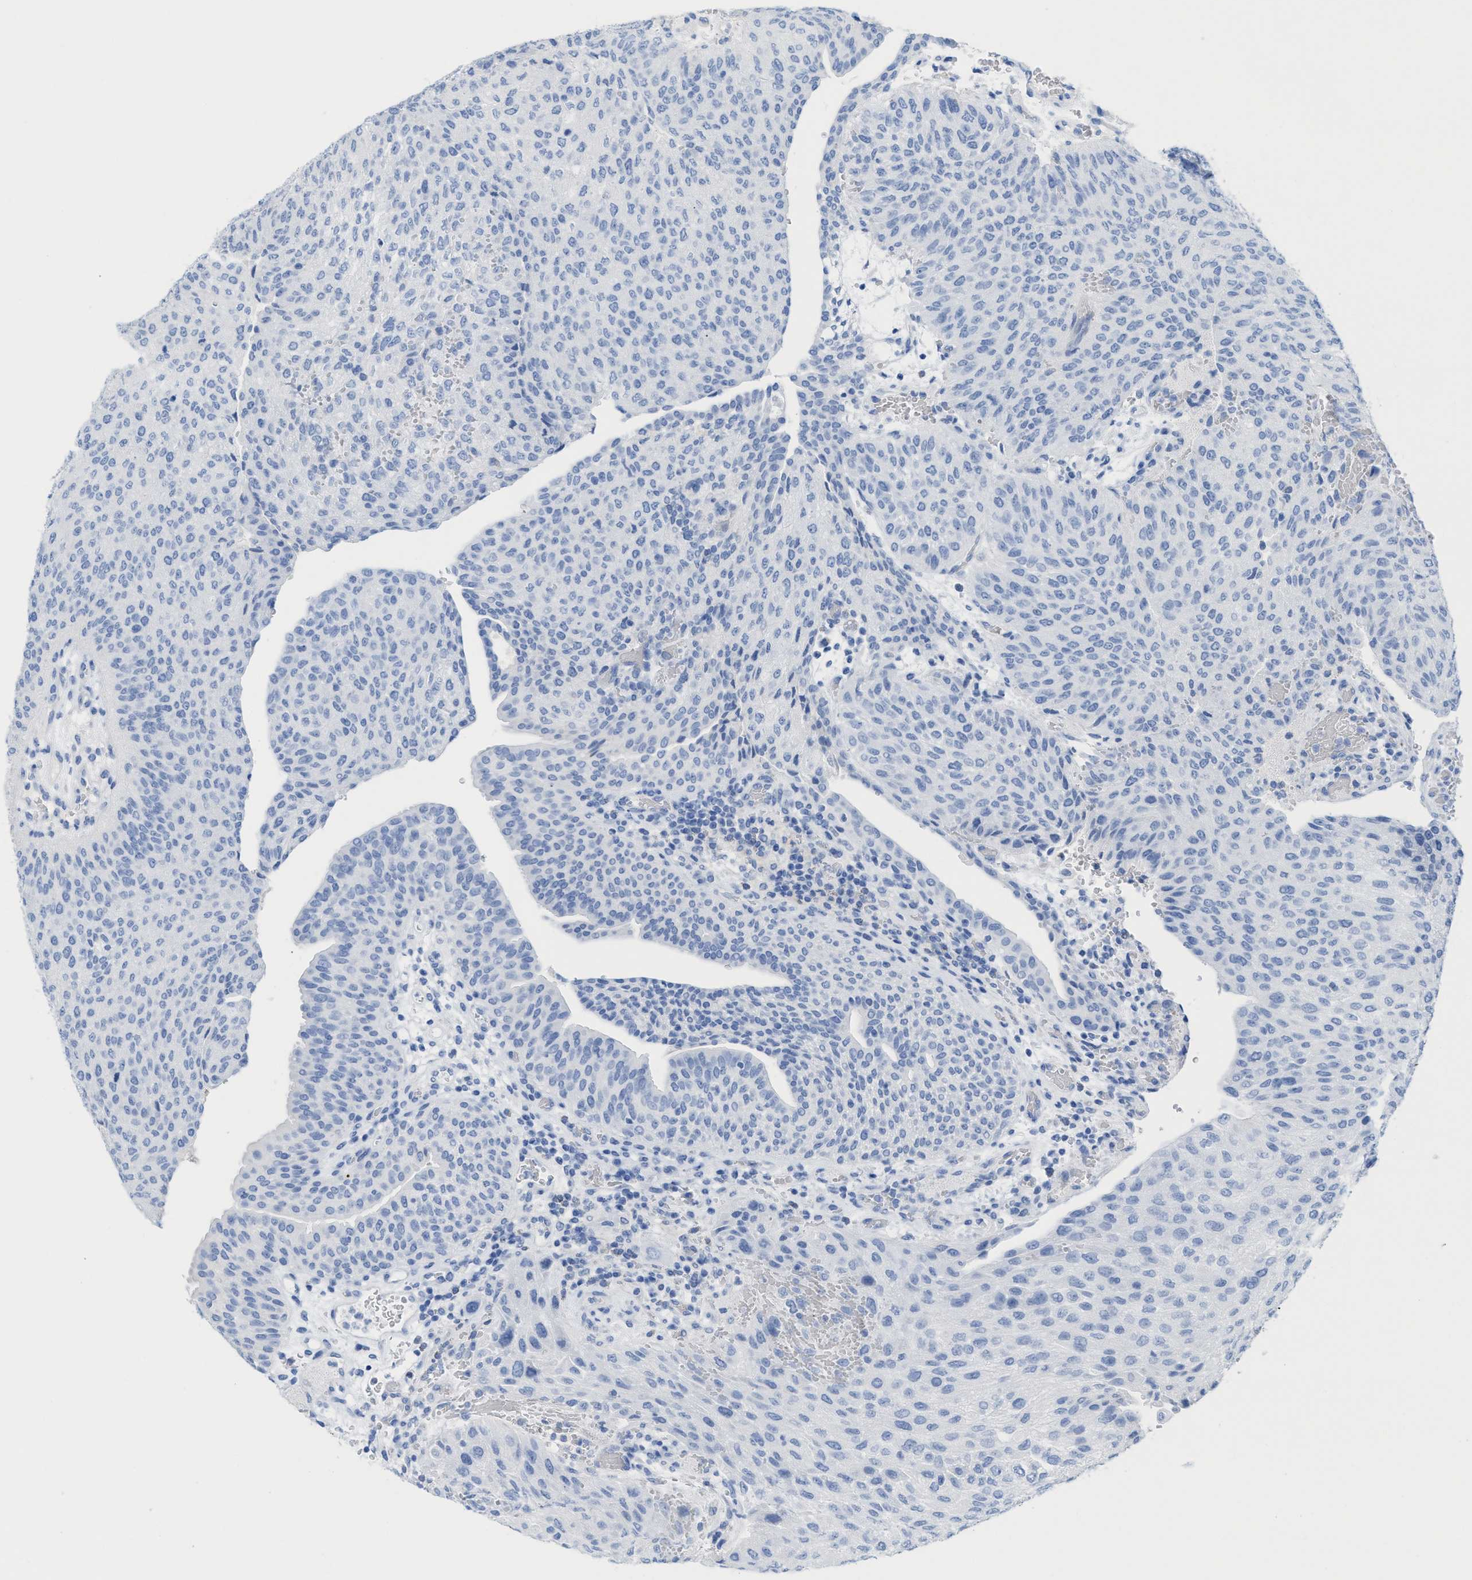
{"staining": {"intensity": "negative", "quantity": "none", "location": "none"}, "tissue": "urothelial cancer", "cell_type": "Tumor cells", "image_type": "cancer", "snomed": [{"axis": "morphology", "description": "Urothelial carcinoma, Low grade"}, {"axis": "morphology", "description": "Urothelial carcinoma, High grade"}, {"axis": "topography", "description": "Urinary bladder"}], "caption": "There is no significant expression in tumor cells of urothelial cancer. (Stains: DAB (3,3'-diaminobenzidine) IHC with hematoxylin counter stain, Microscopy: brightfield microscopy at high magnification).", "gene": "ANKFN1", "patient": {"sex": "male", "age": 35}}